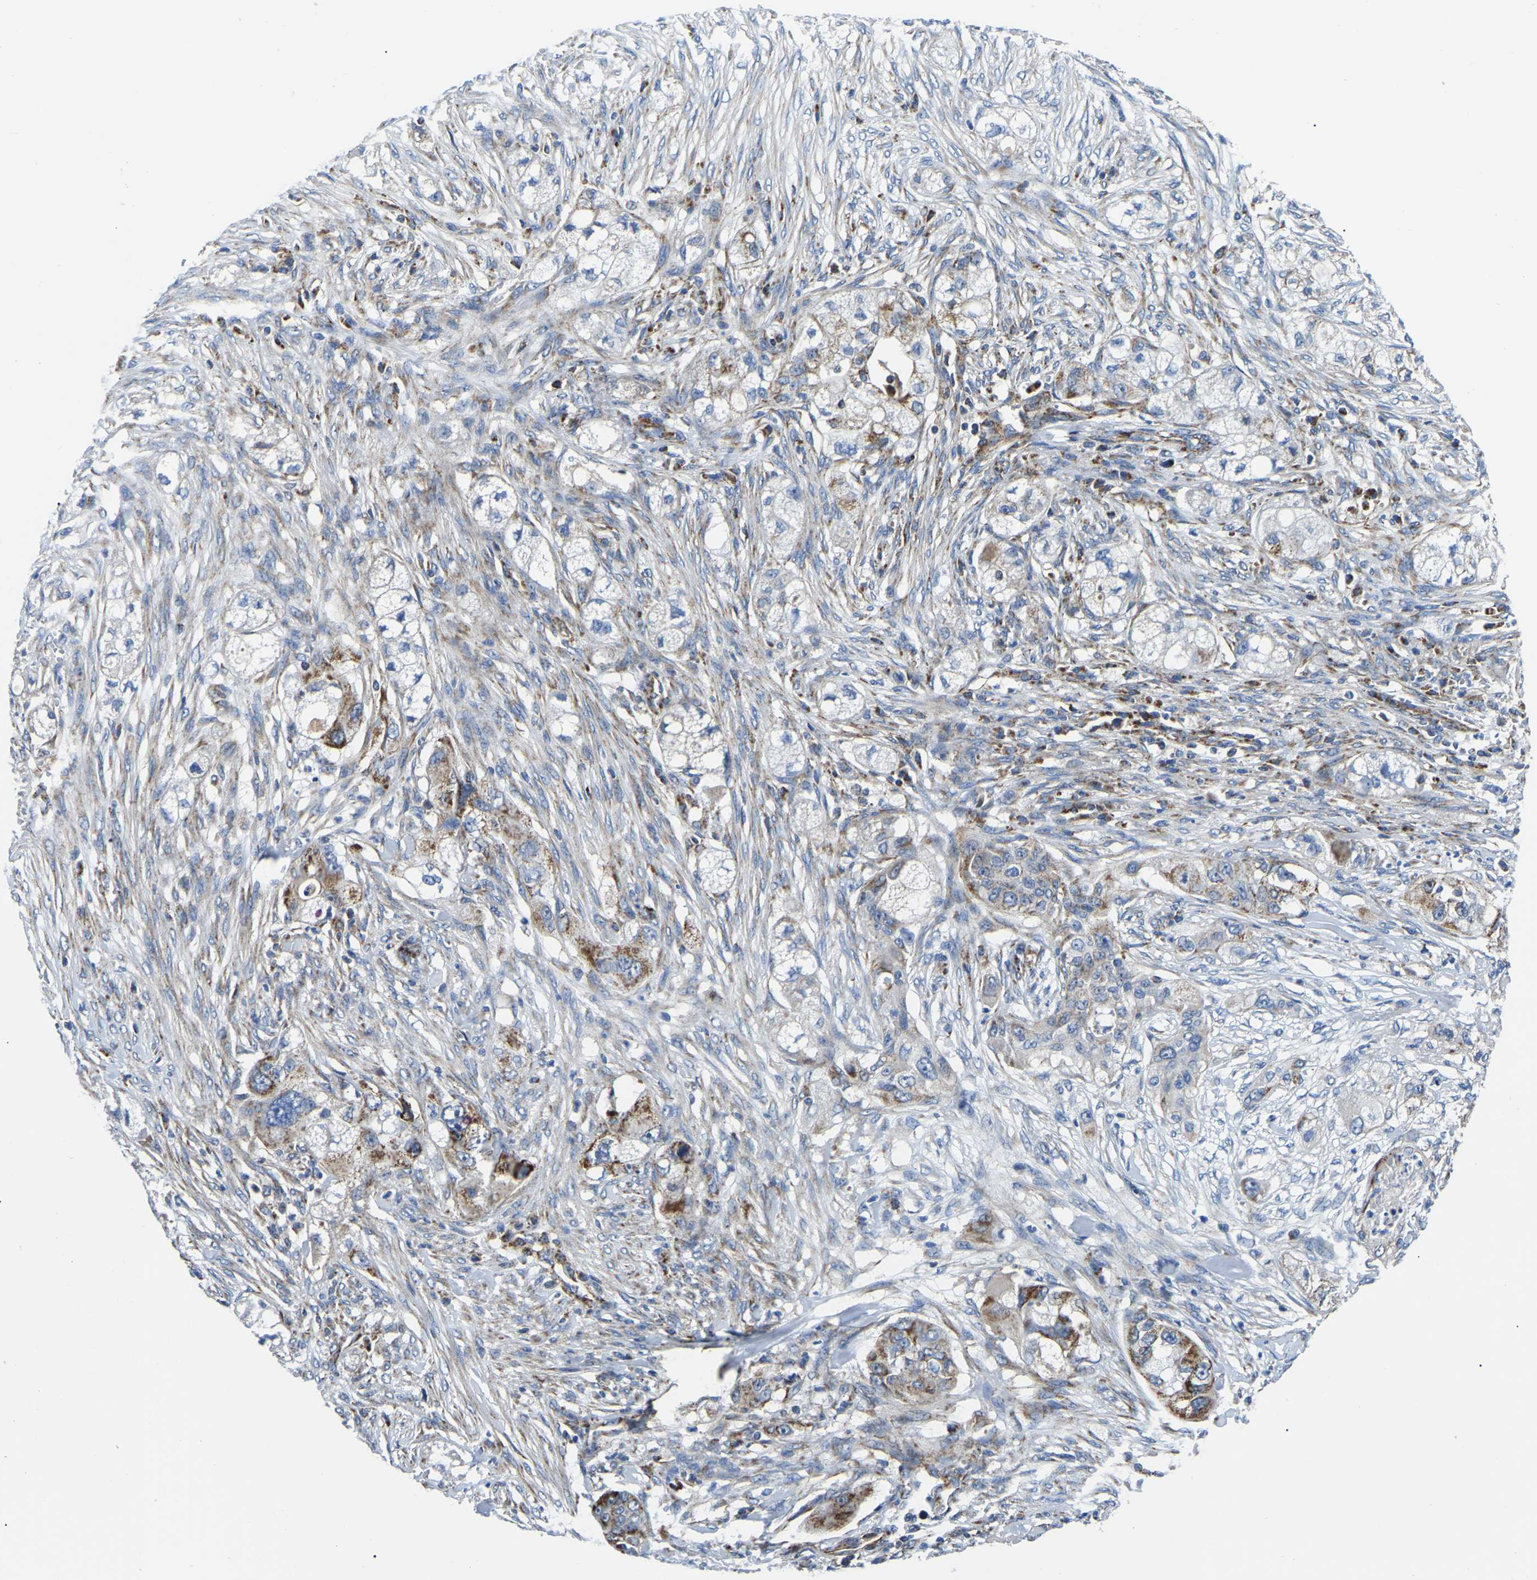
{"staining": {"intensity": "moderate", "quantity": "25%-75%", "location": "cytoplasmic/membranous"}, "tissue": "pancreatic cancer", "cell_type": "Tumor cells", "image_type": "cancer", "snomed": [{"axis": "morphology", "description": "Adenocarcinoma, NOS"}, {"axis": "topography", "description": "Pancreas"}], "caption": "Human pancreatic cancer (adenocarcinoma) stained with a protein marker reveals moderate staining in tumor cells.", "gene": "PPM1E", "patient": {"sex": "female", "age": 78}}